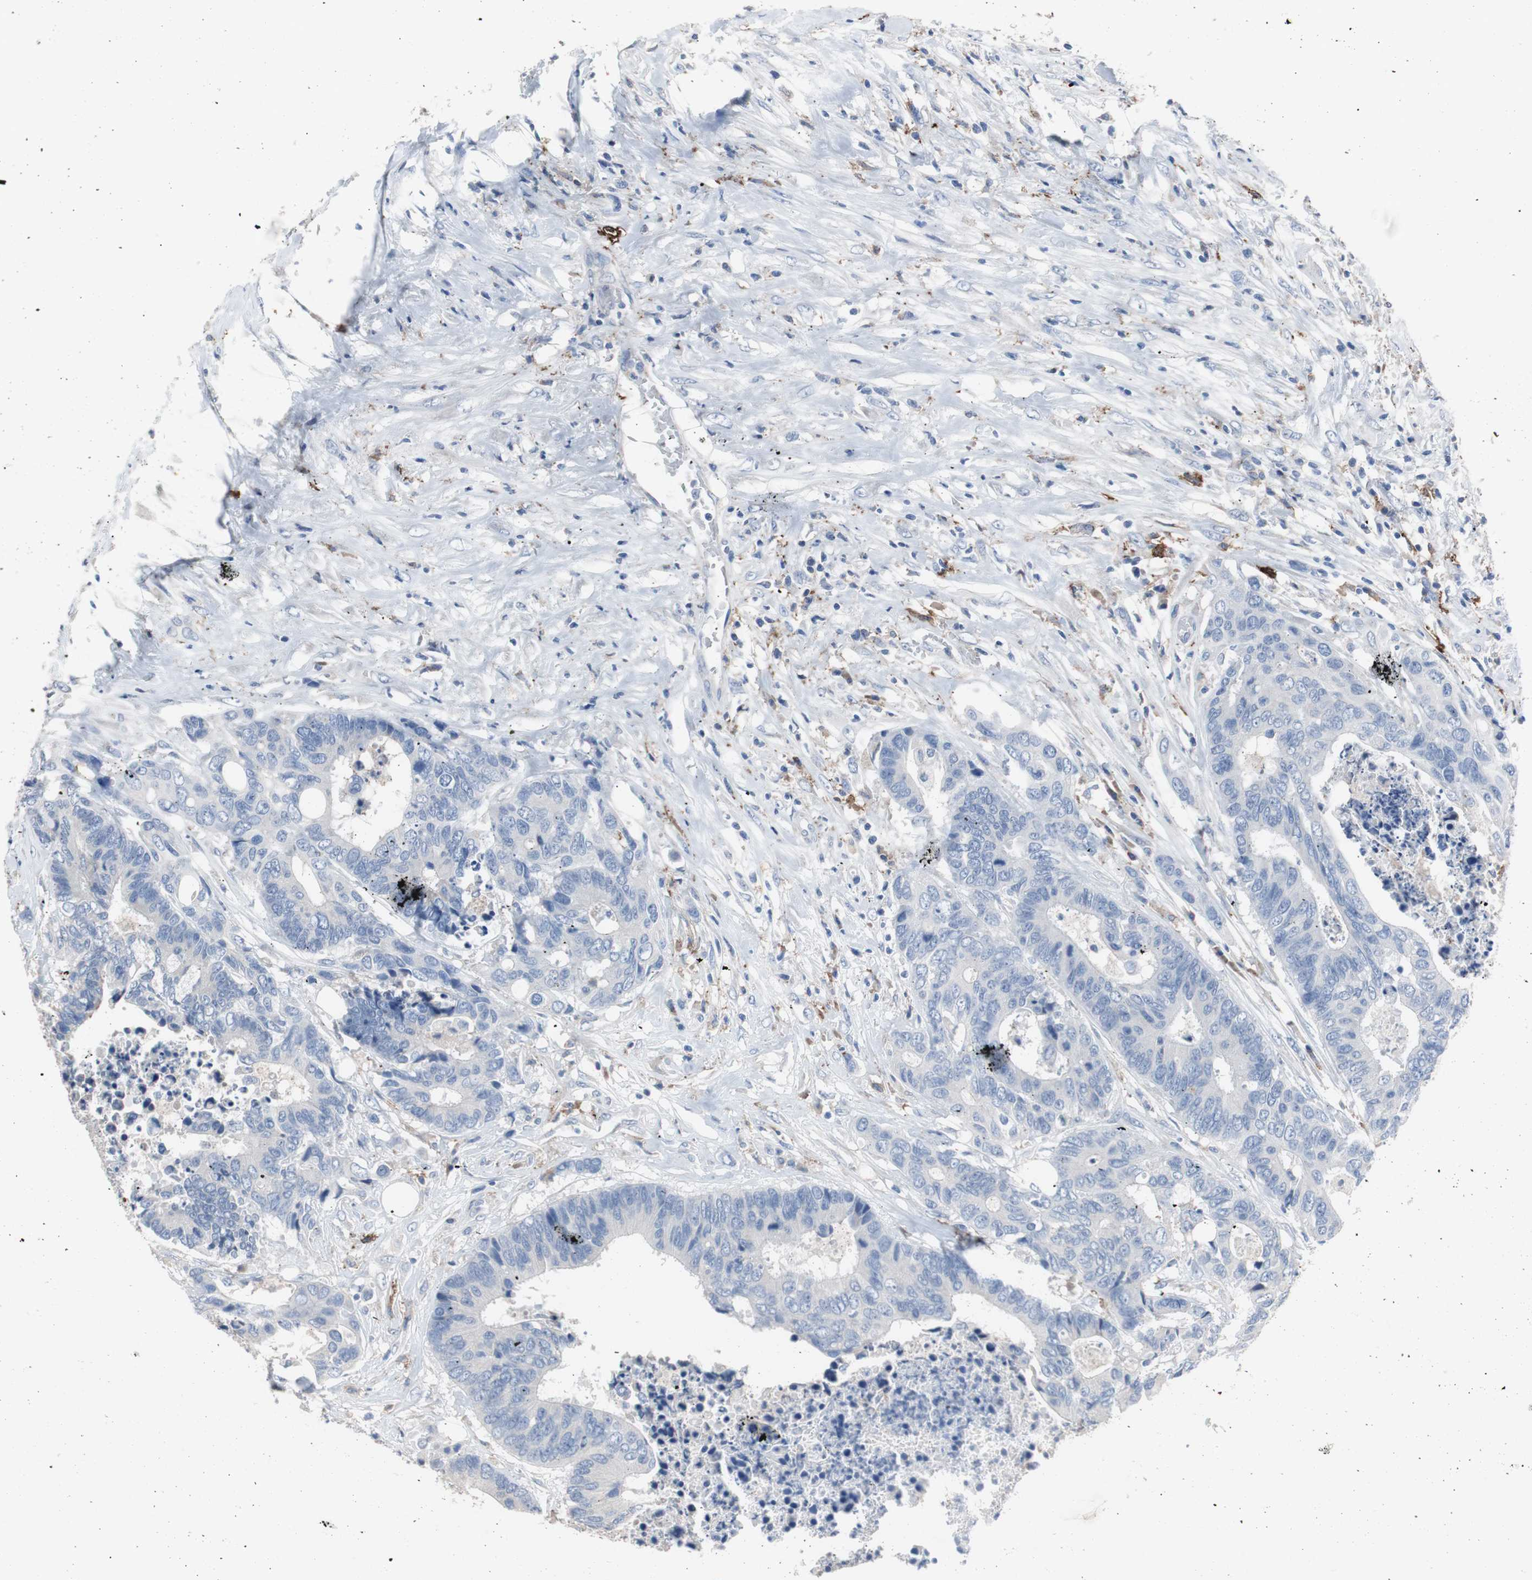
{"staining": {"intensity": "negative", "quantity": "none", "location": "none"}, "tissue": "colorectal cancer", "cell_type": "Tumor cells", "image_type": "cancer", "snomed": [{"axis": "morphology", "description": "Adenocarcinoma, NOS"}, {"axis": "topography", "description": "Rectum"}], "caption": "This is an immunohistochemistry (IHC) micrograph of colorectal adenocarcinoma. There is no positivity in tumor cells.", "gene": "FCGR2B", "patient": {"sex": "male", "age": 55}}